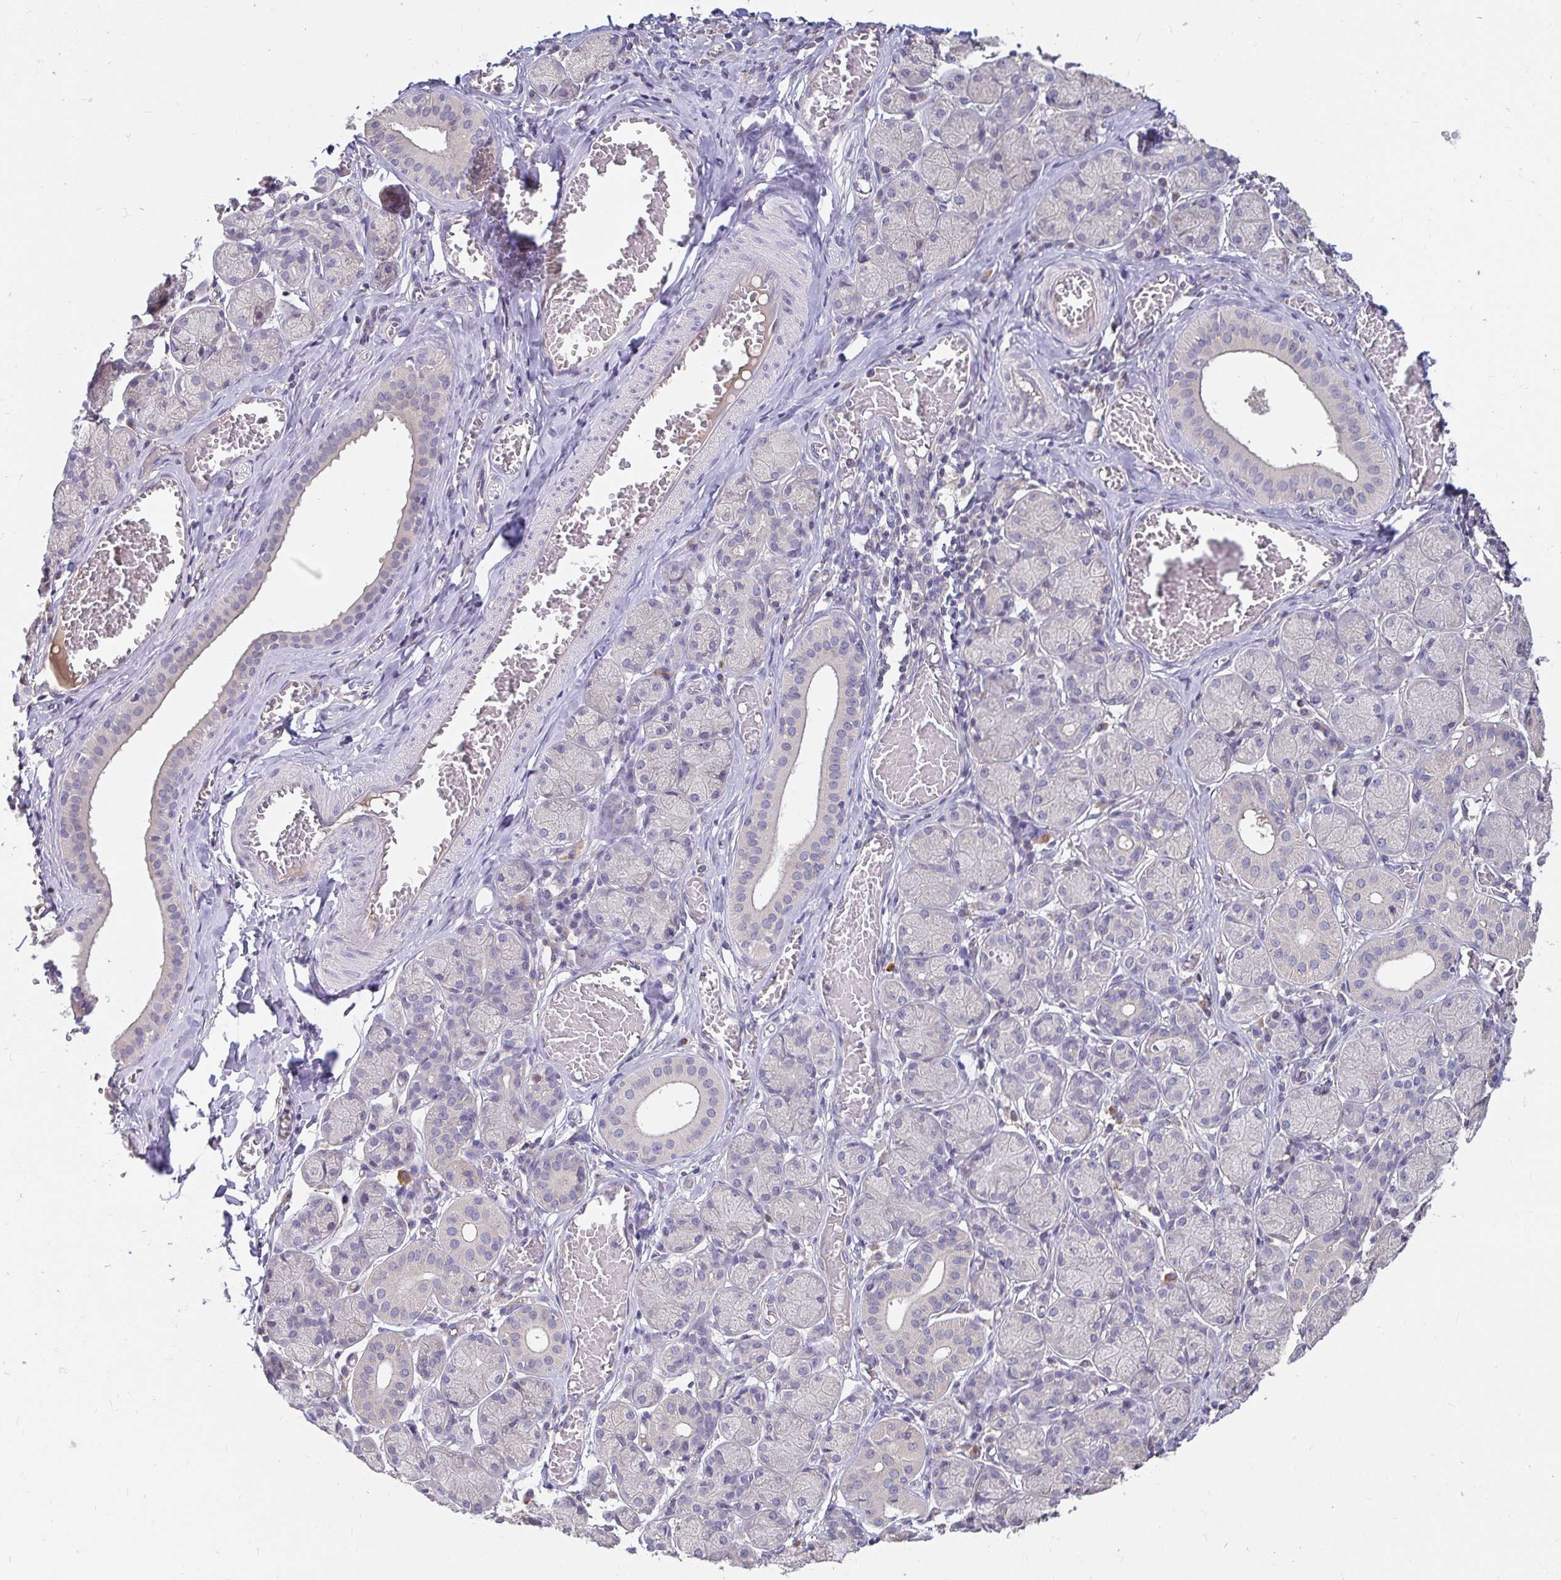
{"staining": {"intensity": "negative", "quantity": "none", "location": "none"}, "tissue": "salivary gland", "cell_type": "Glandular cells", "image_type": "normal", "snomed": [{"axis": "morphology", "description": "Normal tissue, NOS"}, {"axis": "topography", "description": "Salivary gland"}], "caption": "This micrograph is of unremarkable salivary gland stained with immunohistochemistry to label a protein in brown with the nuclei are counter-stained blue. There is no staining in glandular cells. (DAB IHC visualized using brightfield microscopy, high magnification).", "gene": "ANLN", "patient": {"sex": "female", "age": 24}}